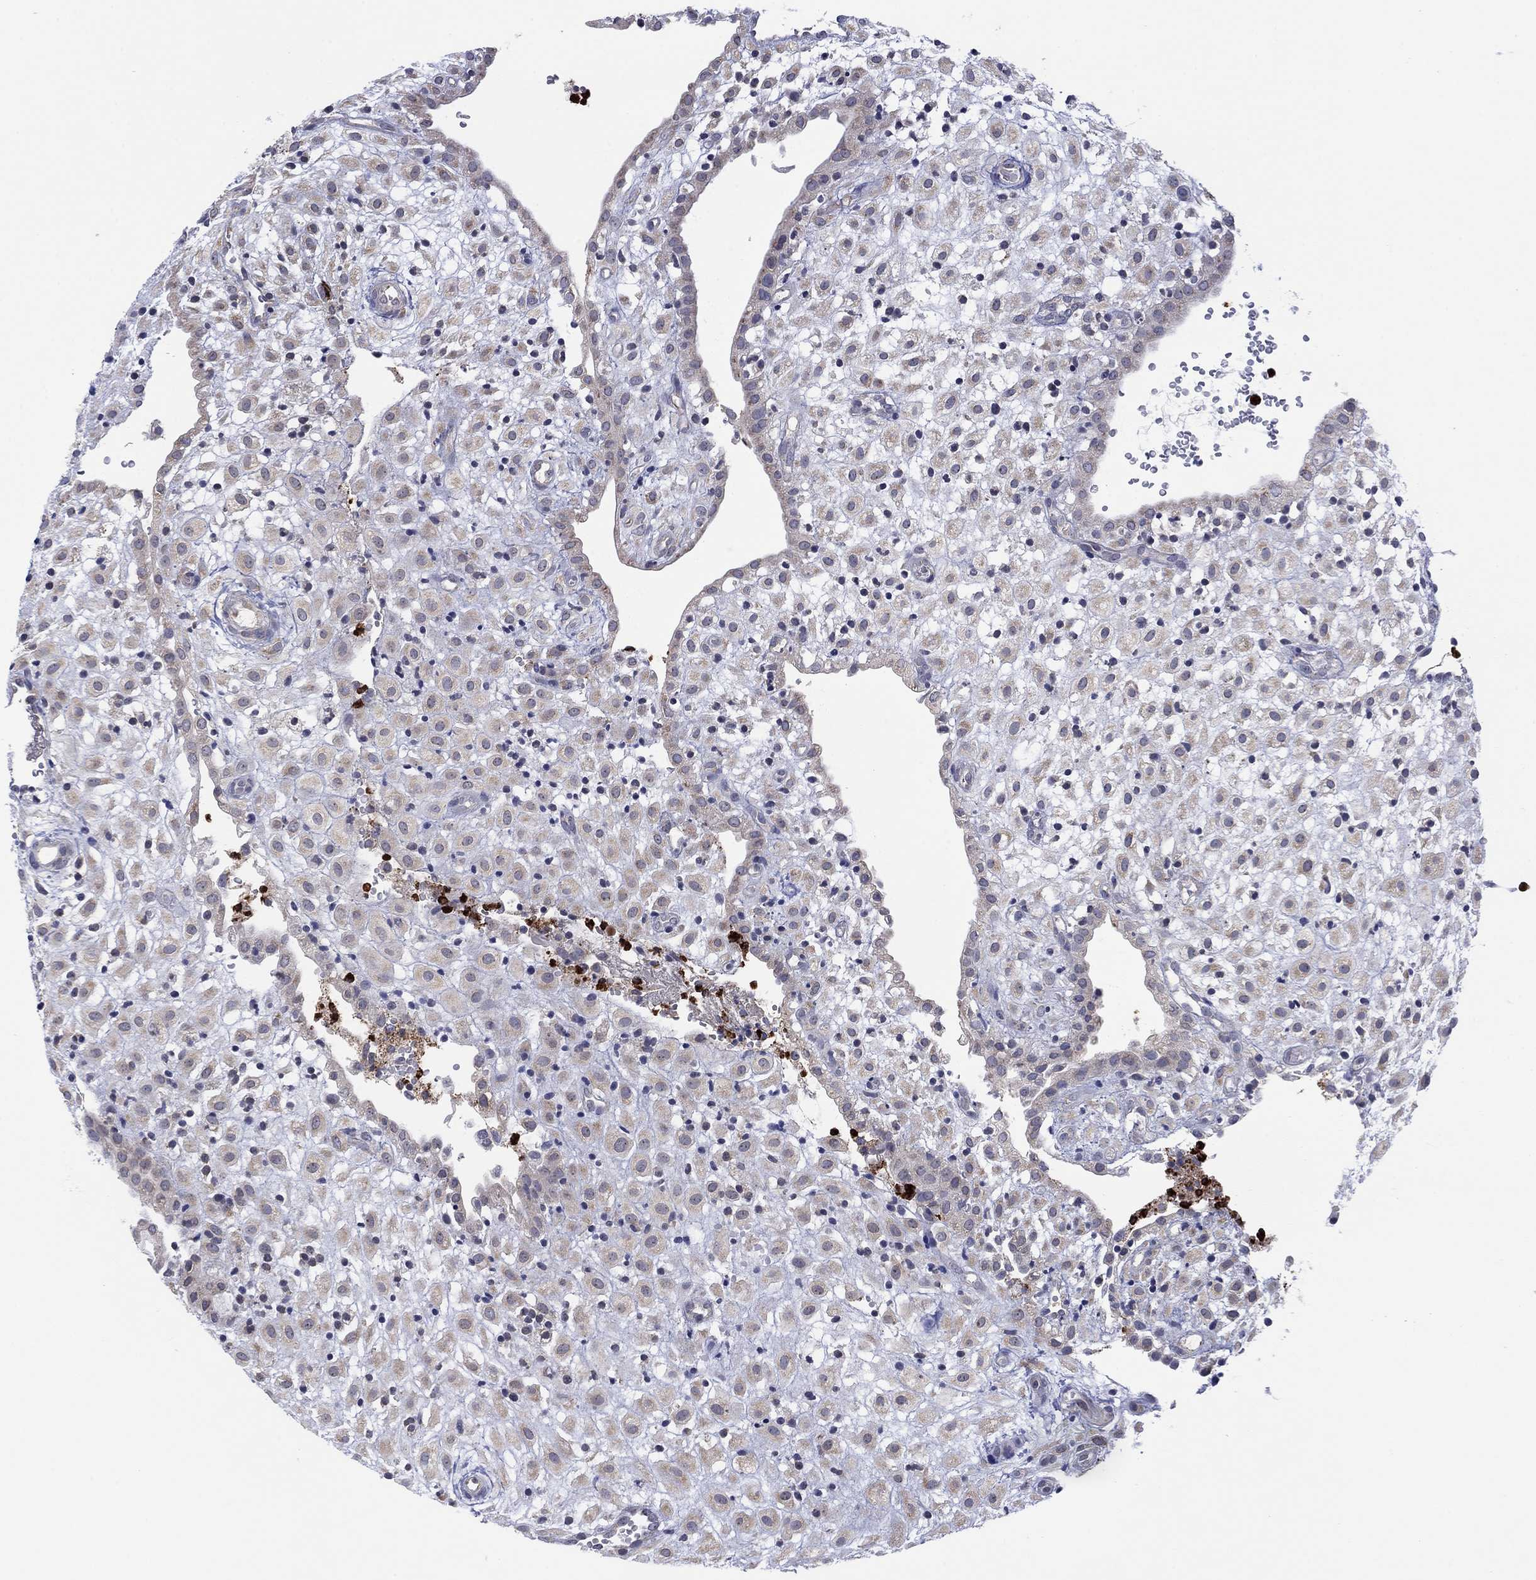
{"staining": {"intensity": "weak", "quantity": "25%-75%", "location": "cytoplasmic/membranous"}, "tissue": "placenta", "cell_type": "Decidual cells", "image_type": "normal", "snomed": [{"axis": "morphology", "description": "Normal tissue, NOS"}, {"axis": "topography", "description": "Placenta"}], "caption": "Benign placenta demonstrates weak cytoplasmic/membranous positivity in approximately 25%-75% of decidual cells, visualized by immunohistochemistry.", "gene": "MTRFR", "patient": {"sex": "female", "age": 24}}